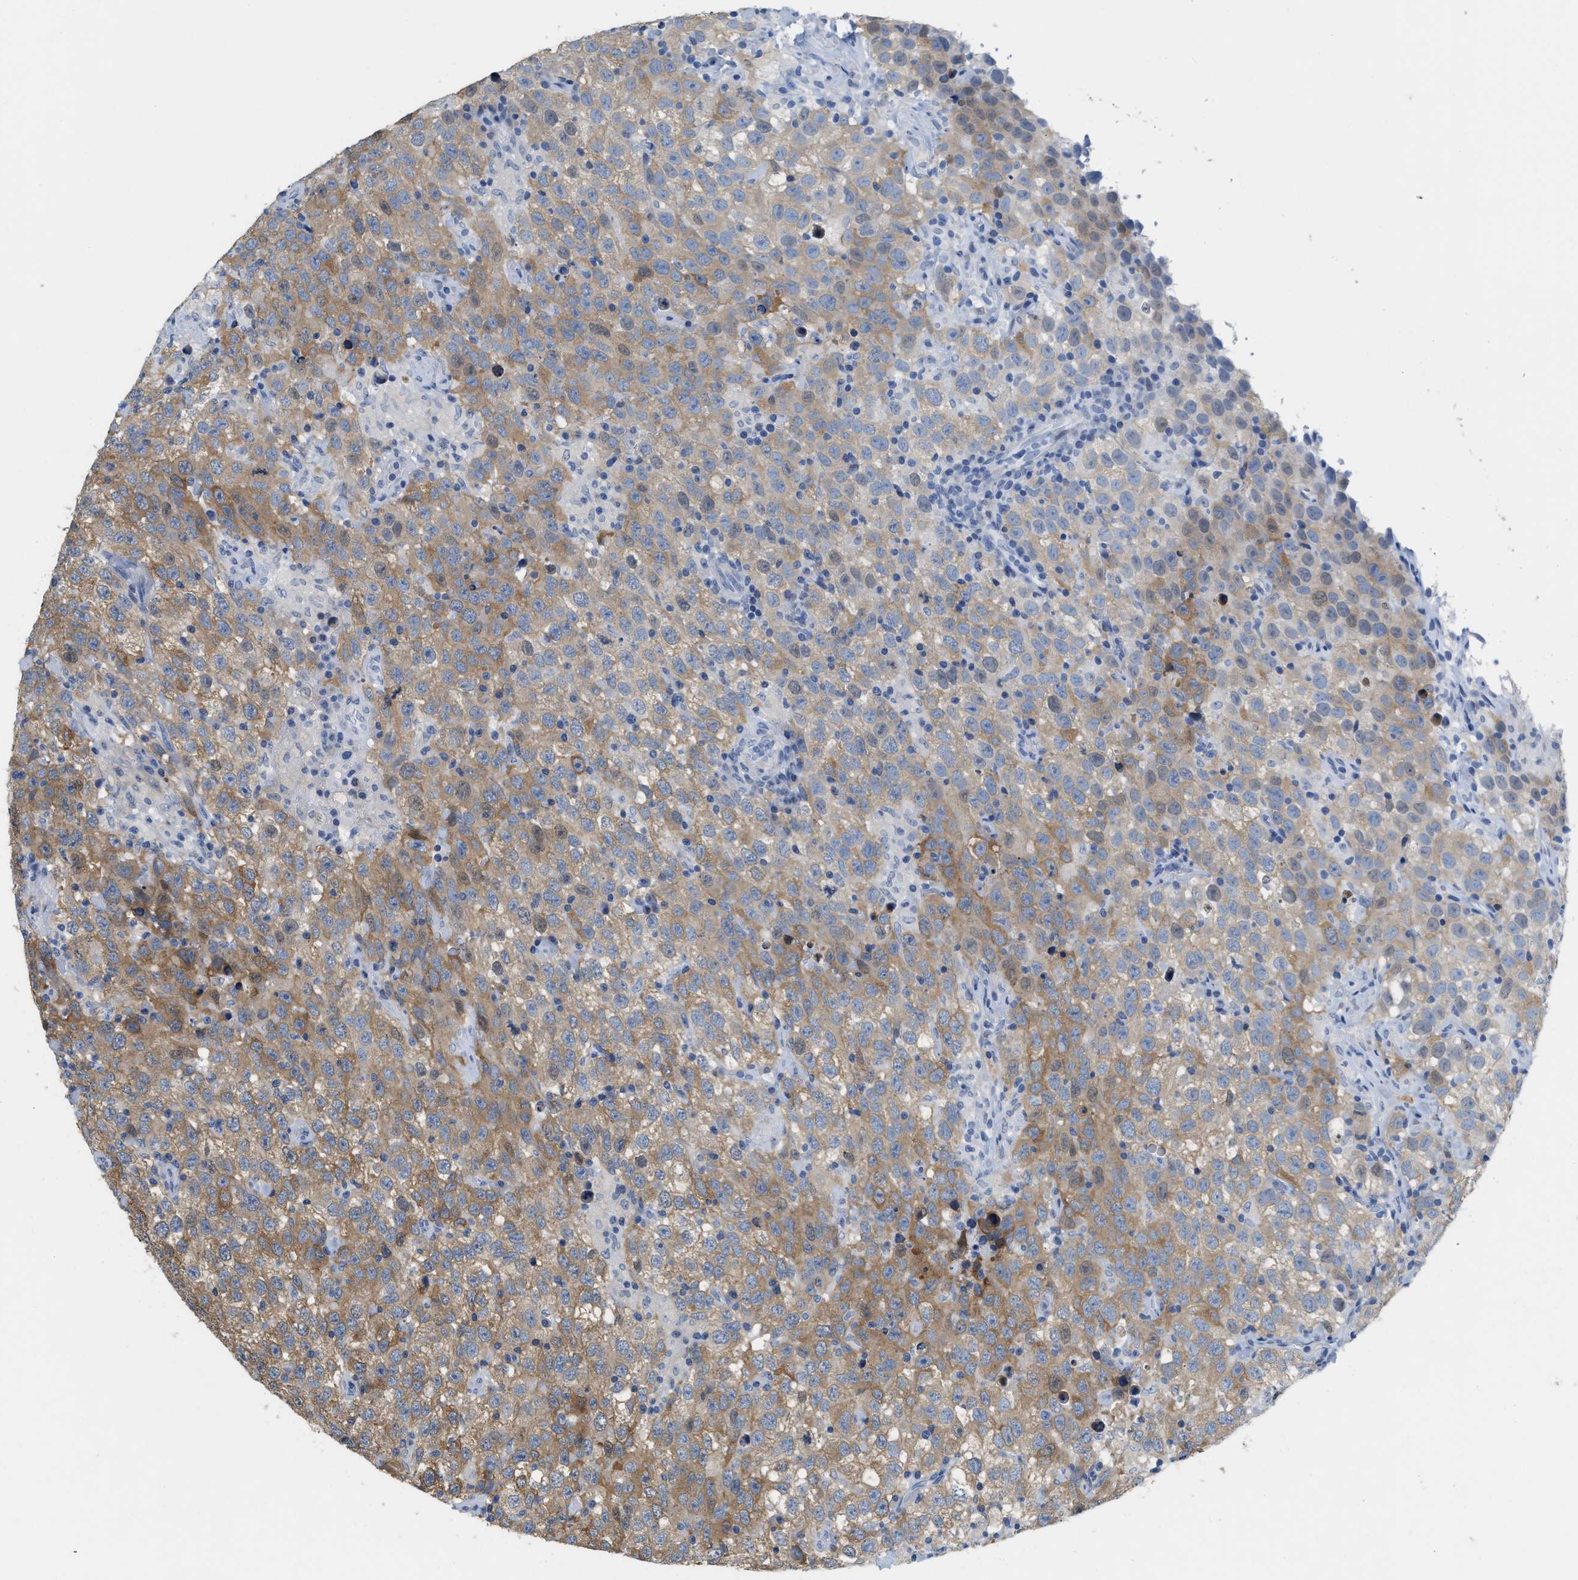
{"staining": {"intensity": "moderate", "quantity": ">75%", "location": "cytoplasmic/membranous"}, "tissue": "testis cancer", "cell_type": "Tumor cells", "image_type": "cancer", "snomed": [{"axis": "morphology", "description": "Seminoma, NOS"}, {"axis": "topography", "description": "Testis"}], "caption": "Immunohistochemistry (IHC) micrograph of testis cancer (seminoma) stained for a protein (brown), which displays medium levels of moderate cytoplasmic/membranous staining in about >75% of tumor cells.", "gene": "CRYM", "patient": {"sex": "male", "age": 41}}